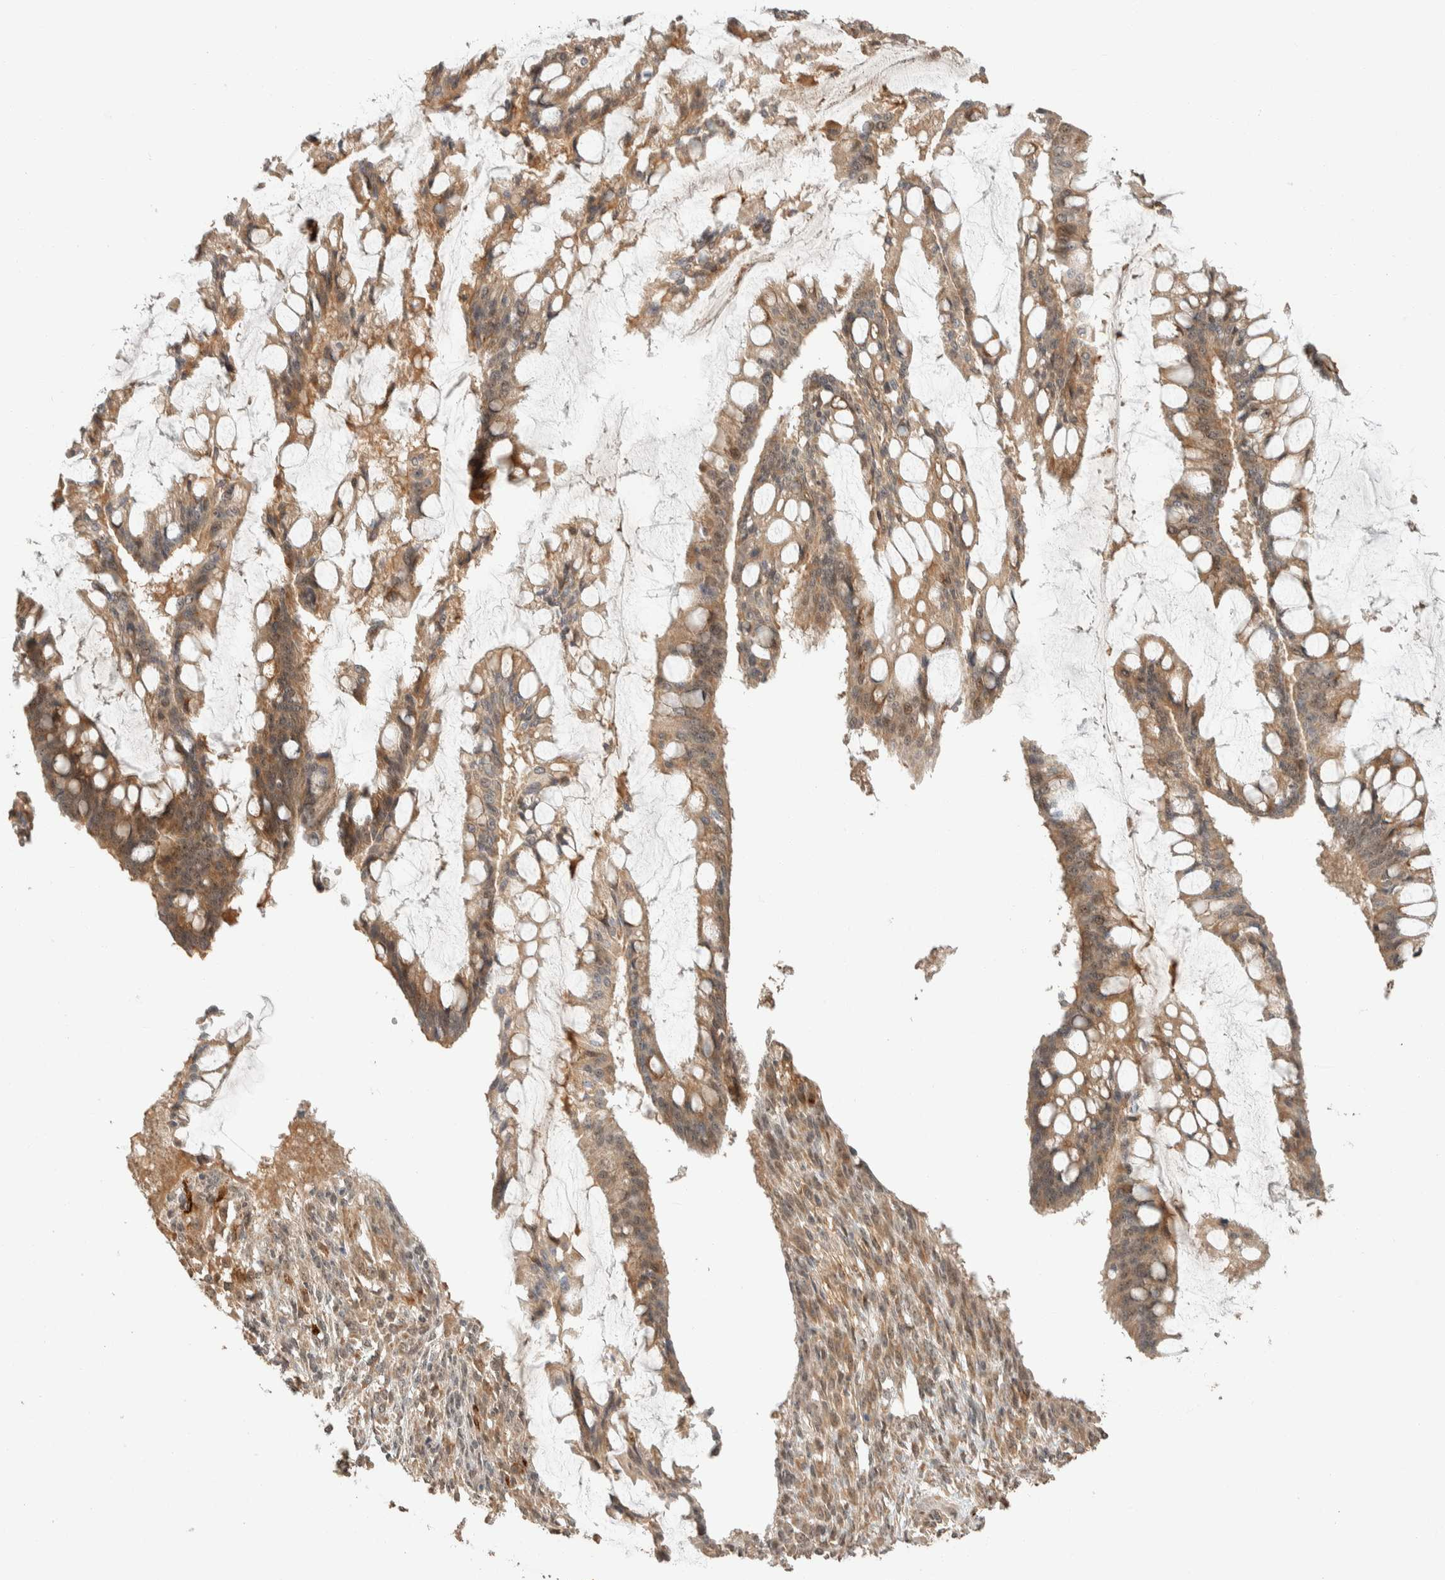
{"staining": {"intensity": "moderate", "quantity": ">75%", "location": "cytoplasmic/membranous"}, "tissue": "ovarian cancer", "cell_type": "Tumor cells", "image_type": "cancer", "snomed": [{"axis": "morphology", "description": "Cystadenocarcinoma, mucinous, NOS"}, {"axis": "topography", "description": "Ovary"}], "caption": "This is a micrograph of IHC staining of mucinous cystadenocarcinoma (ovarian), which shows moderate expression in the cytoplasmic/membranous of tumor cells.", "gene": "ZBTB2", "patient": {"sex": "female", "age": 73}}